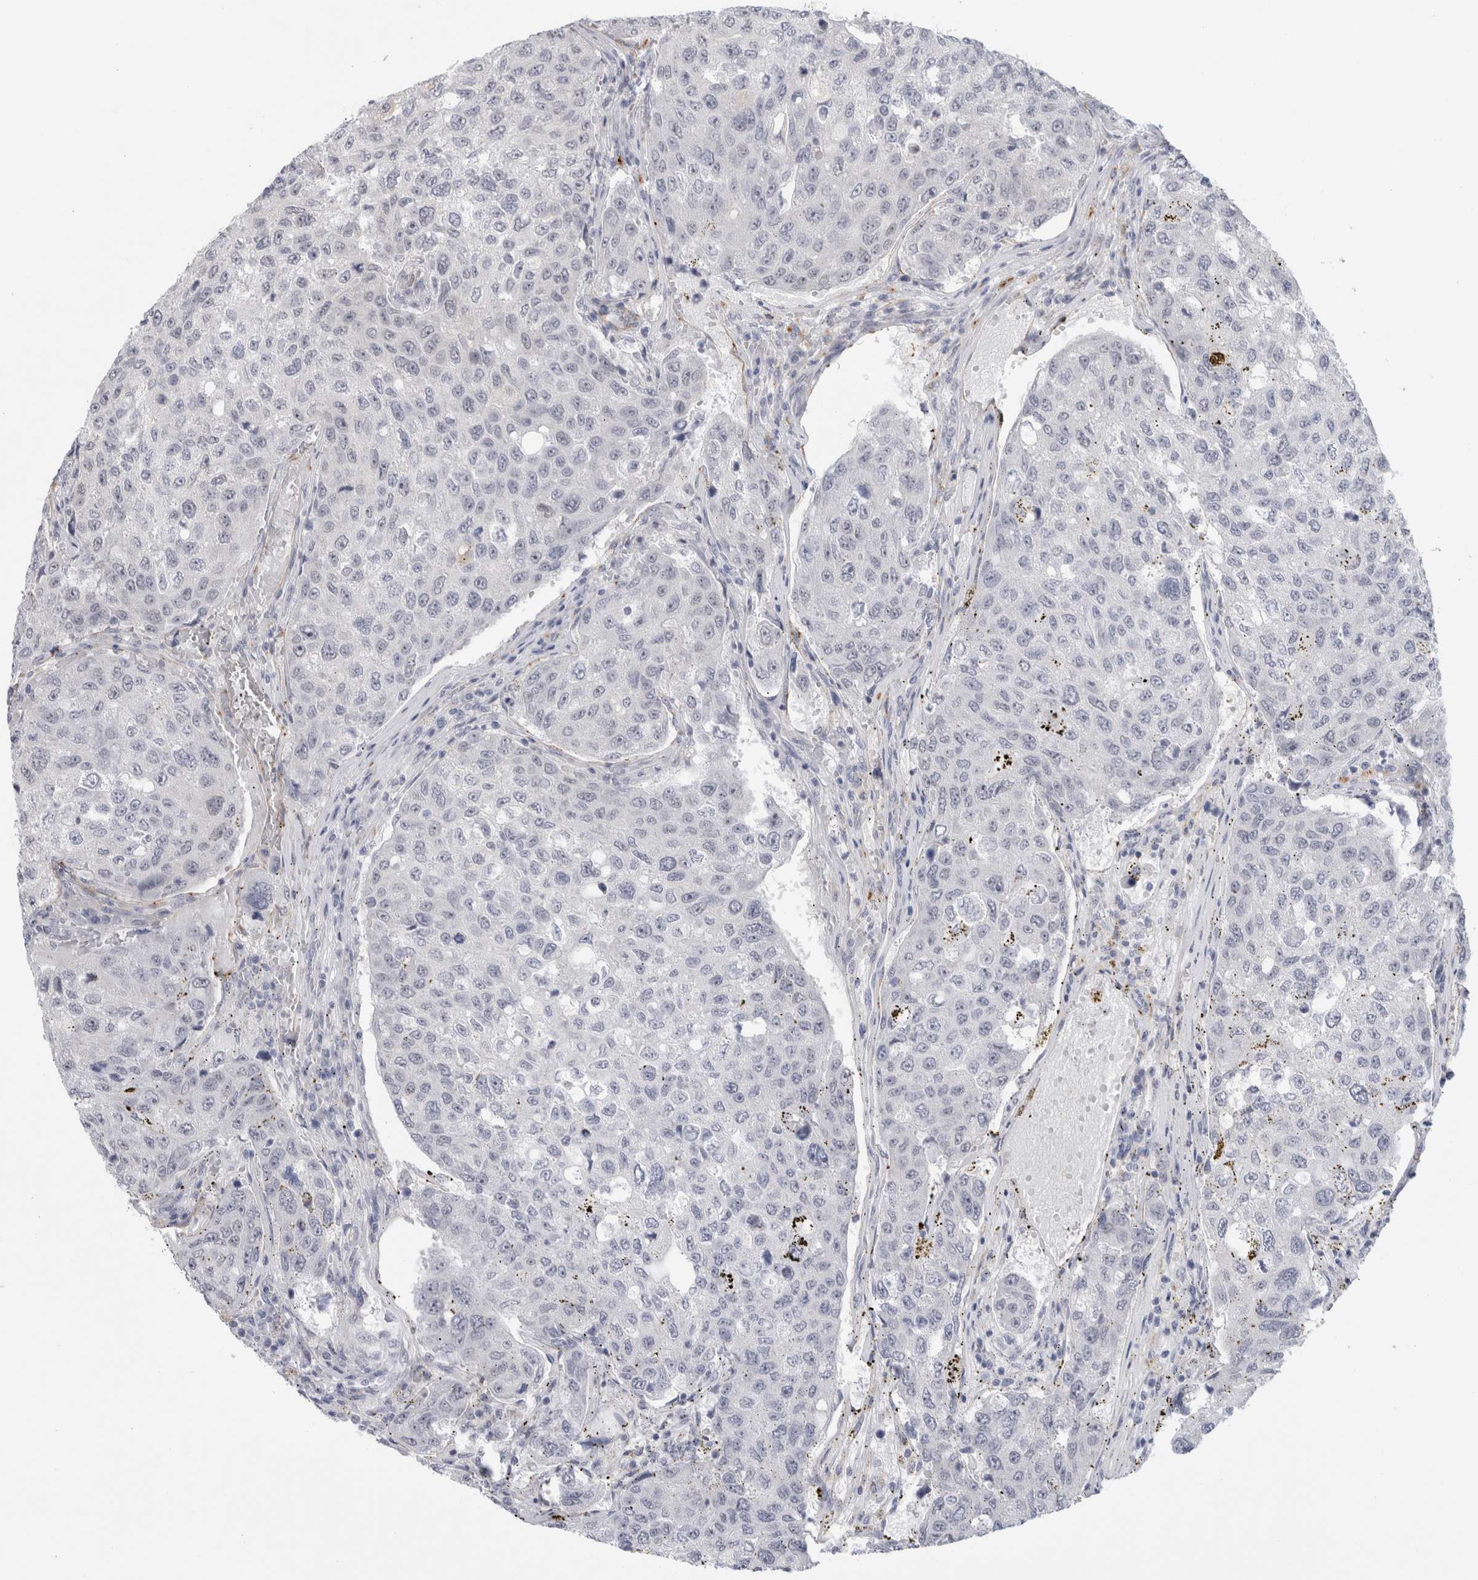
{"staining": {"intensity": "negative", "quantity": "none", "location": "none"}, "tissue": "urothelial cancer", "cell_type": "Tumor cells", "image_type": "cancer", "snomed": [{"axis": "morphology", "description": "Urothelial carcinoma, High grade"}, {"axis": "topography", "description": "Lymph node"}, {"axis": "topography", "description": "Urinary bladder"}], "caption": "An image of urothelial cancer stained for a protein shows no brown staining in tumor cells.", "gene": "ANKMY1", "patient": {"sex": "male", "age": 51}}